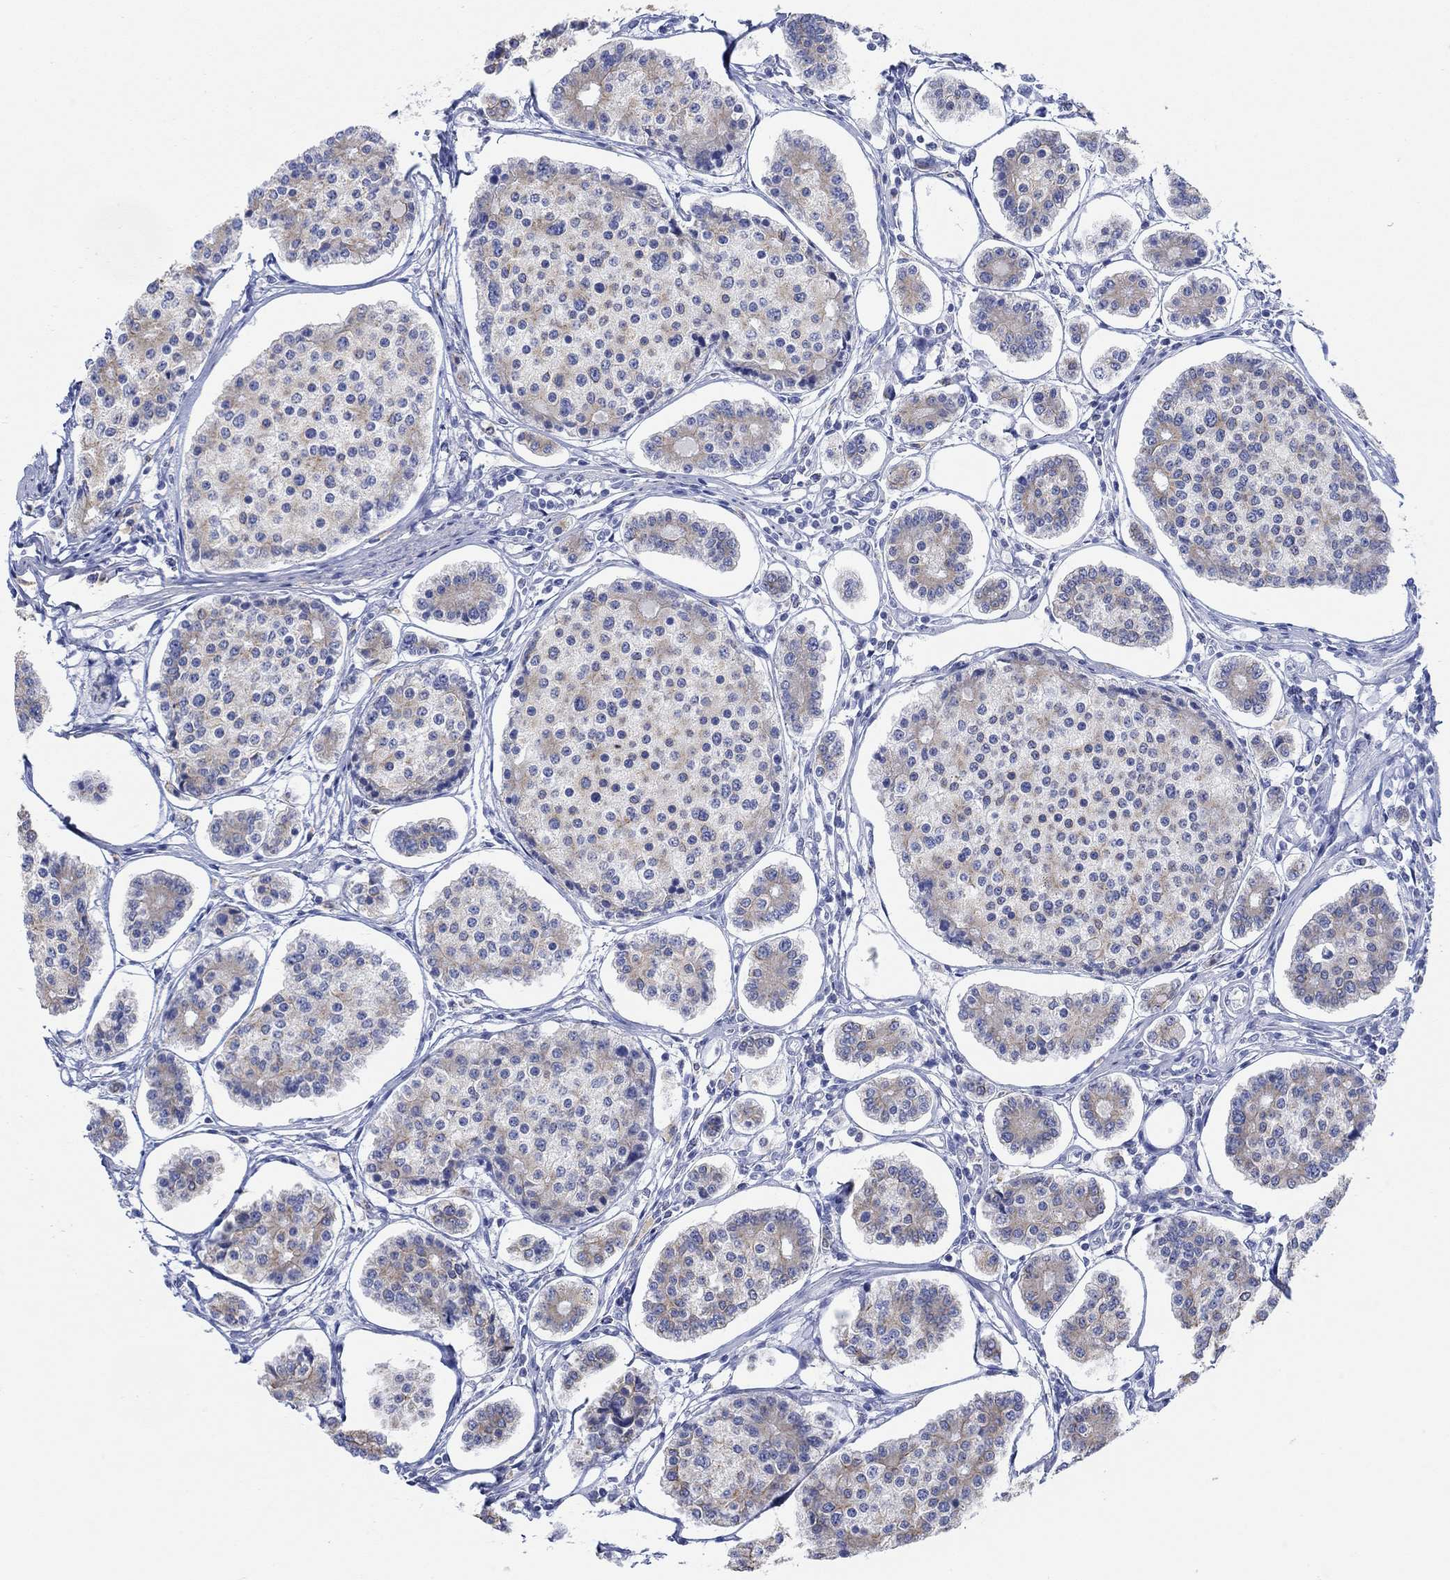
{"staining": {"intensity": "weak", "quantity": "<25%", "location": "cytoplasmic/membranous"}, "tissue": "carcinoid", "cell_type": "Tumor cells", "image_type": "cancer", "snomed": [{"axis": "morphology", "description": "Carcinoid, malignant, NOS"}, {"axis": "topography", "description": "Small intestine"}], "caption": "Tumor cells are negative for protein expression in human carcinoid.", "gene": "AK8", "patient": {"sex": "female", "age": 65}}